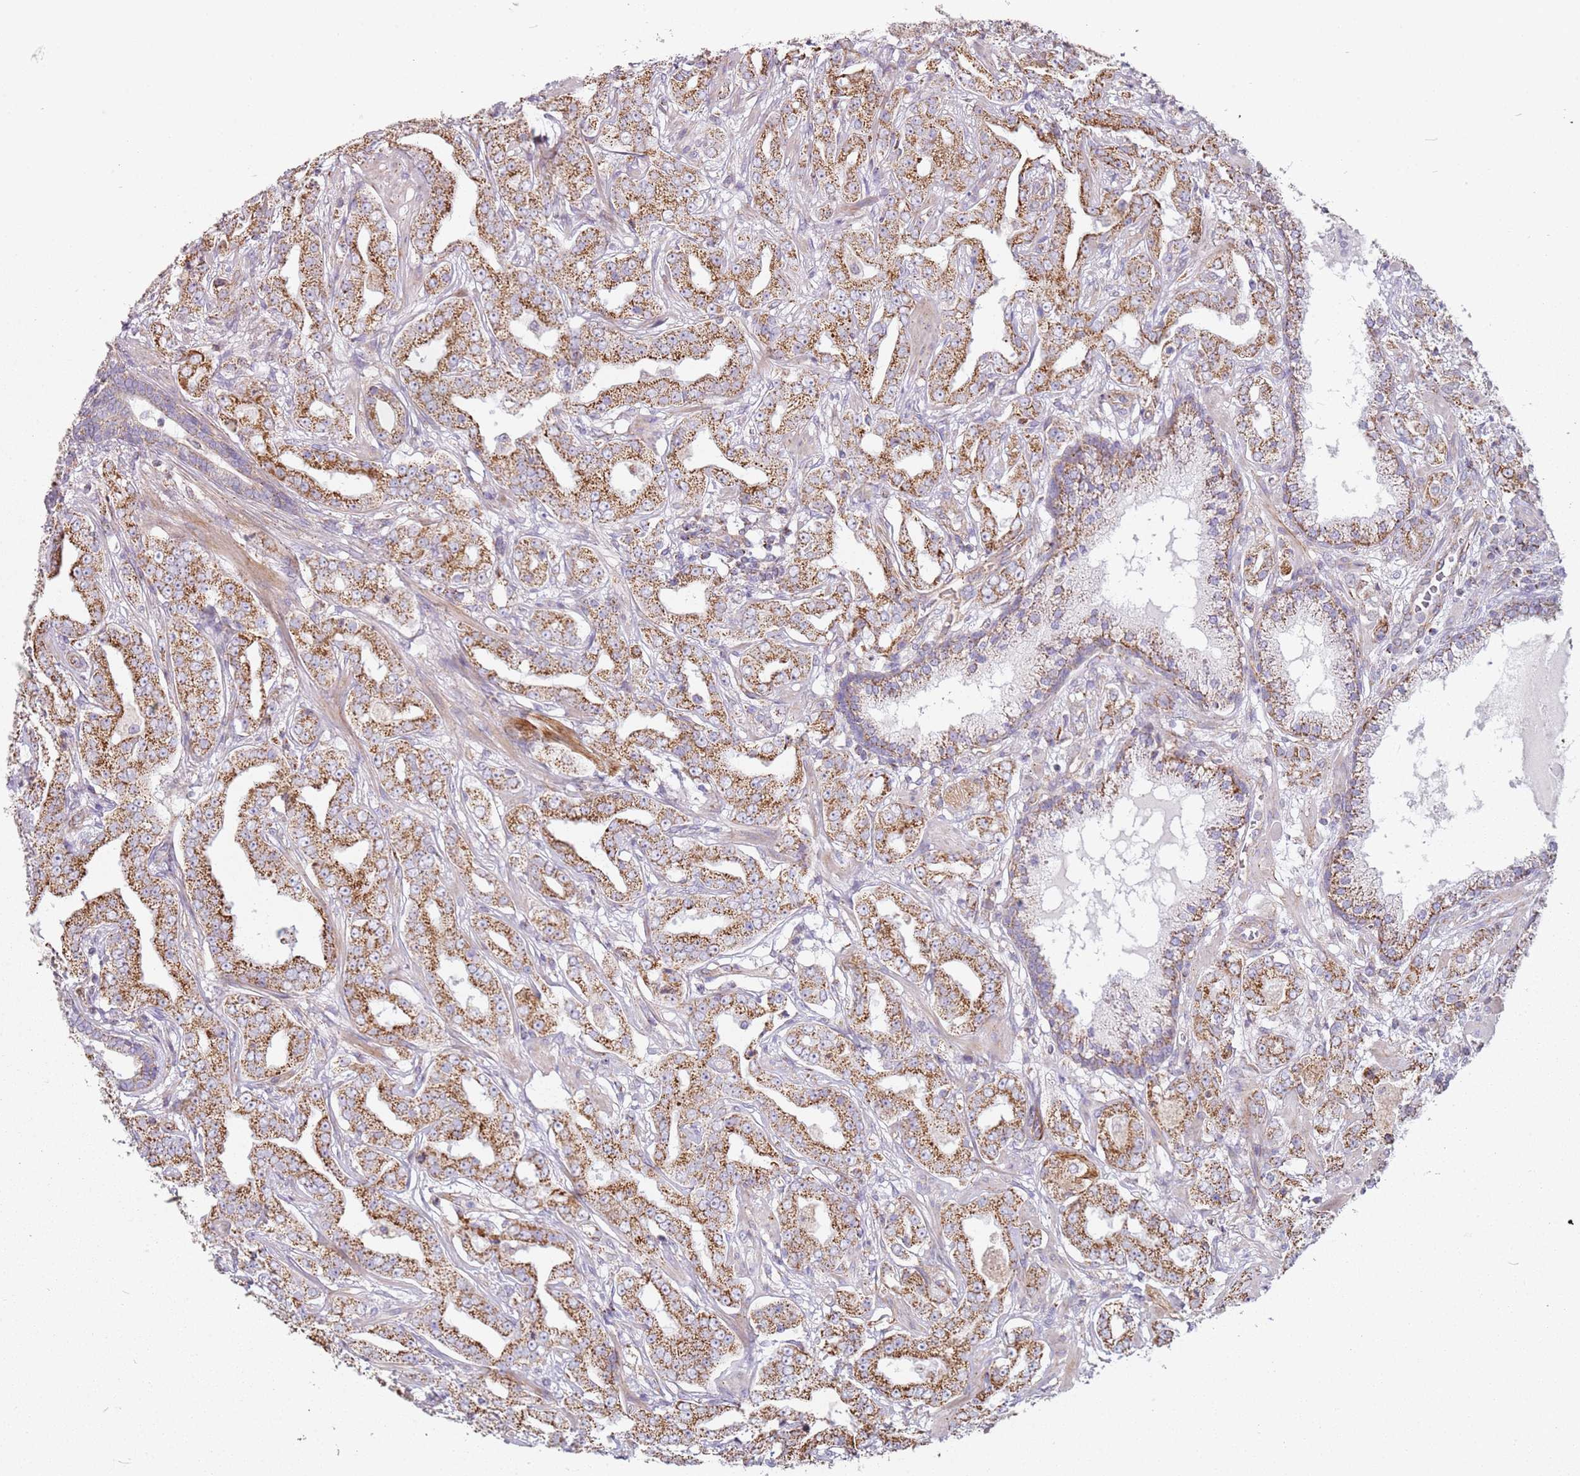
{"staining": {"intensity": "moderate", "quantity": ">75%", "location": "cytoplasmic/membranous"}, "tissue": "prostate cancer", "cell_type": "Tumor cells", "image_type": "cancer", "snomed": [{"axis": "morphology", "description": "Adenocarcinoma, High grade"}, {"axis": "topography", "description": "Prostate"}], "caption": "A photomicrograph showing moderate cytoplasmic/membranous staining in about >75% of tumor cells in prostate cancer (high-grade adenocarcinoma), as visualized by brown immunohistochemical staining.", "gene": "ALS2", "patient": {"sex": "male", "age": 63}}